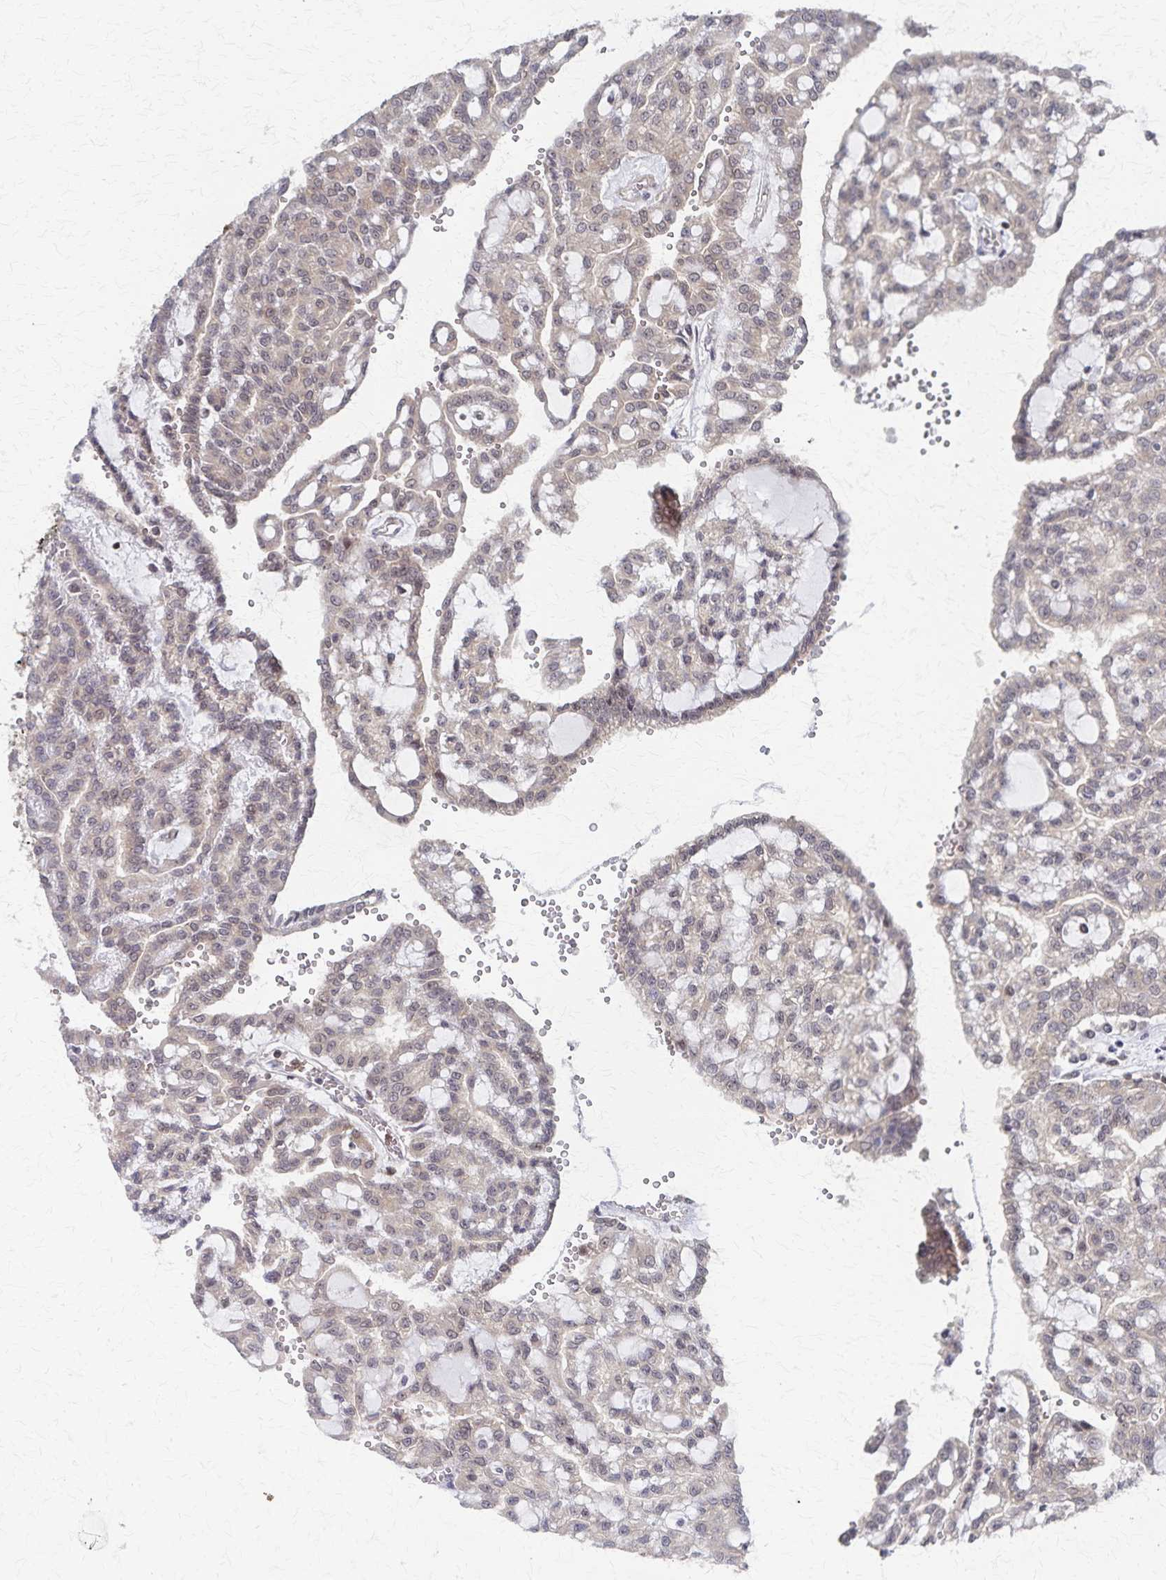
{"staining": {"intensity": "weak", "quantity": "25%-75%", "location": "cytoplasmic/membranous,nuclear"}, "tissue": "renal cancer", "cell_type": "Tumor cells", "image_type": "cancer", "snomed": [{"axis": "morphology", "description": "Adenocarcinoma, NOS"}, {"axis": "topography", "description": "Kidney"}], "caption": "Immunohistochemistry staining of adenocarcinoma (renal), which demonstrates low levels of weak cytoplasmic/membranous and nuclear positivity in about 25%-75% of tumor cells indicating weak cytoplasmic/membranous and nuclear protein expression. The staining was performed using DAB (3,3'-diaminobenzidine) (brown) for protein detection and nuclei were counterstained in hematoxylin (blue).", "gene": "GTF2B", "patient": {"sex": "male", "age": 63}}